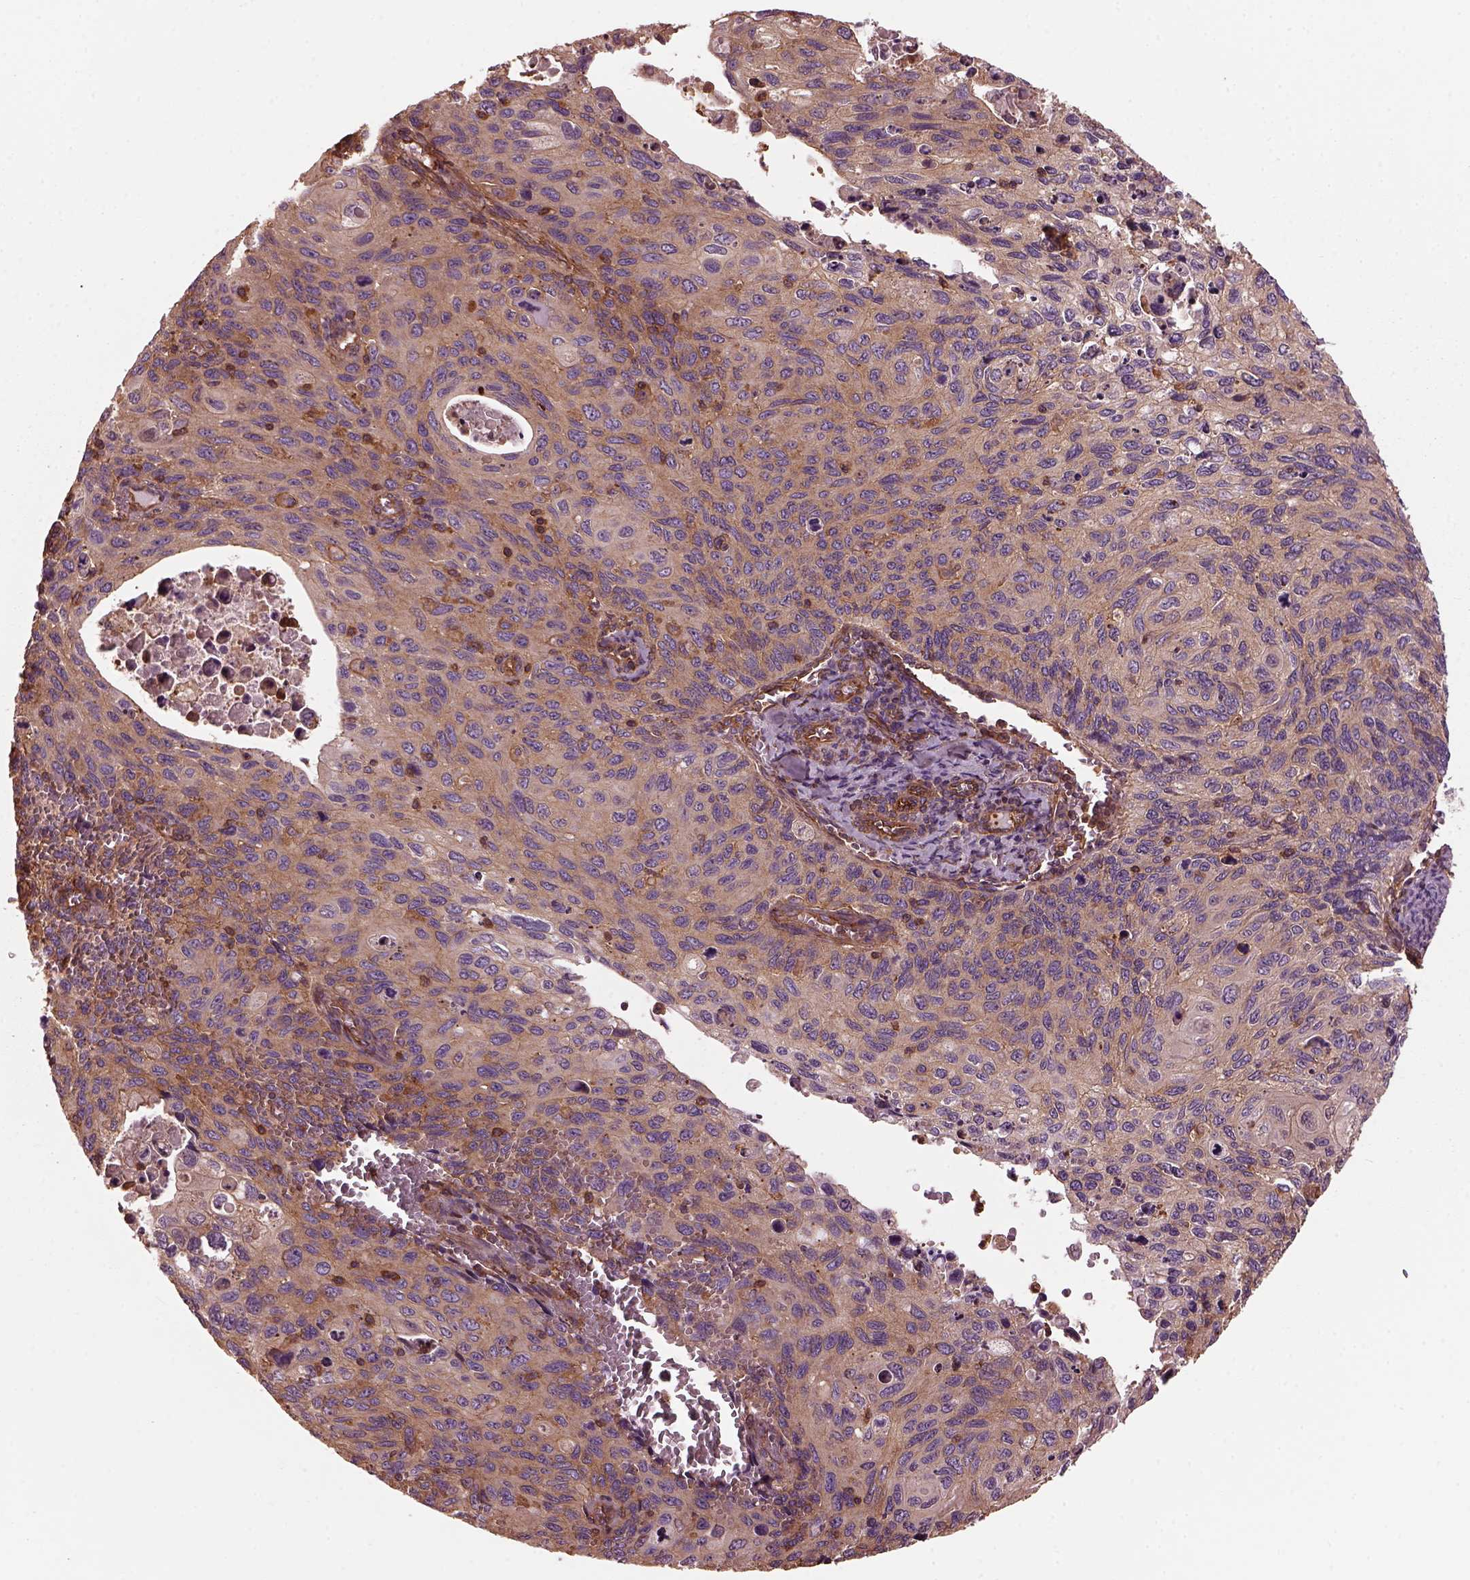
{"staining": {"intensity": "moderate", "quantity": ">75%", "location": "cytoplasmic/membranous"}, "tissue": "cervical cancer", "cell_type": "Tumor cells", "image_type": "cancer", "snomed": [{"axis": "morphology", "description": "Squamous cell carcinoma, NOS"}, {"axis": "topography", "description": "Cervix"}], "caption": "A high-resolution photomicrograph shows immunohistochemistry (IHC) staining of cervical cancer (squamous cell carcinoma), which demonstrates moderate cytoplasmic/membranous positivity in approximately >75% of tumor cells.", "gene": "MYL6", "patient": {"sex": "female", "age": 70}}